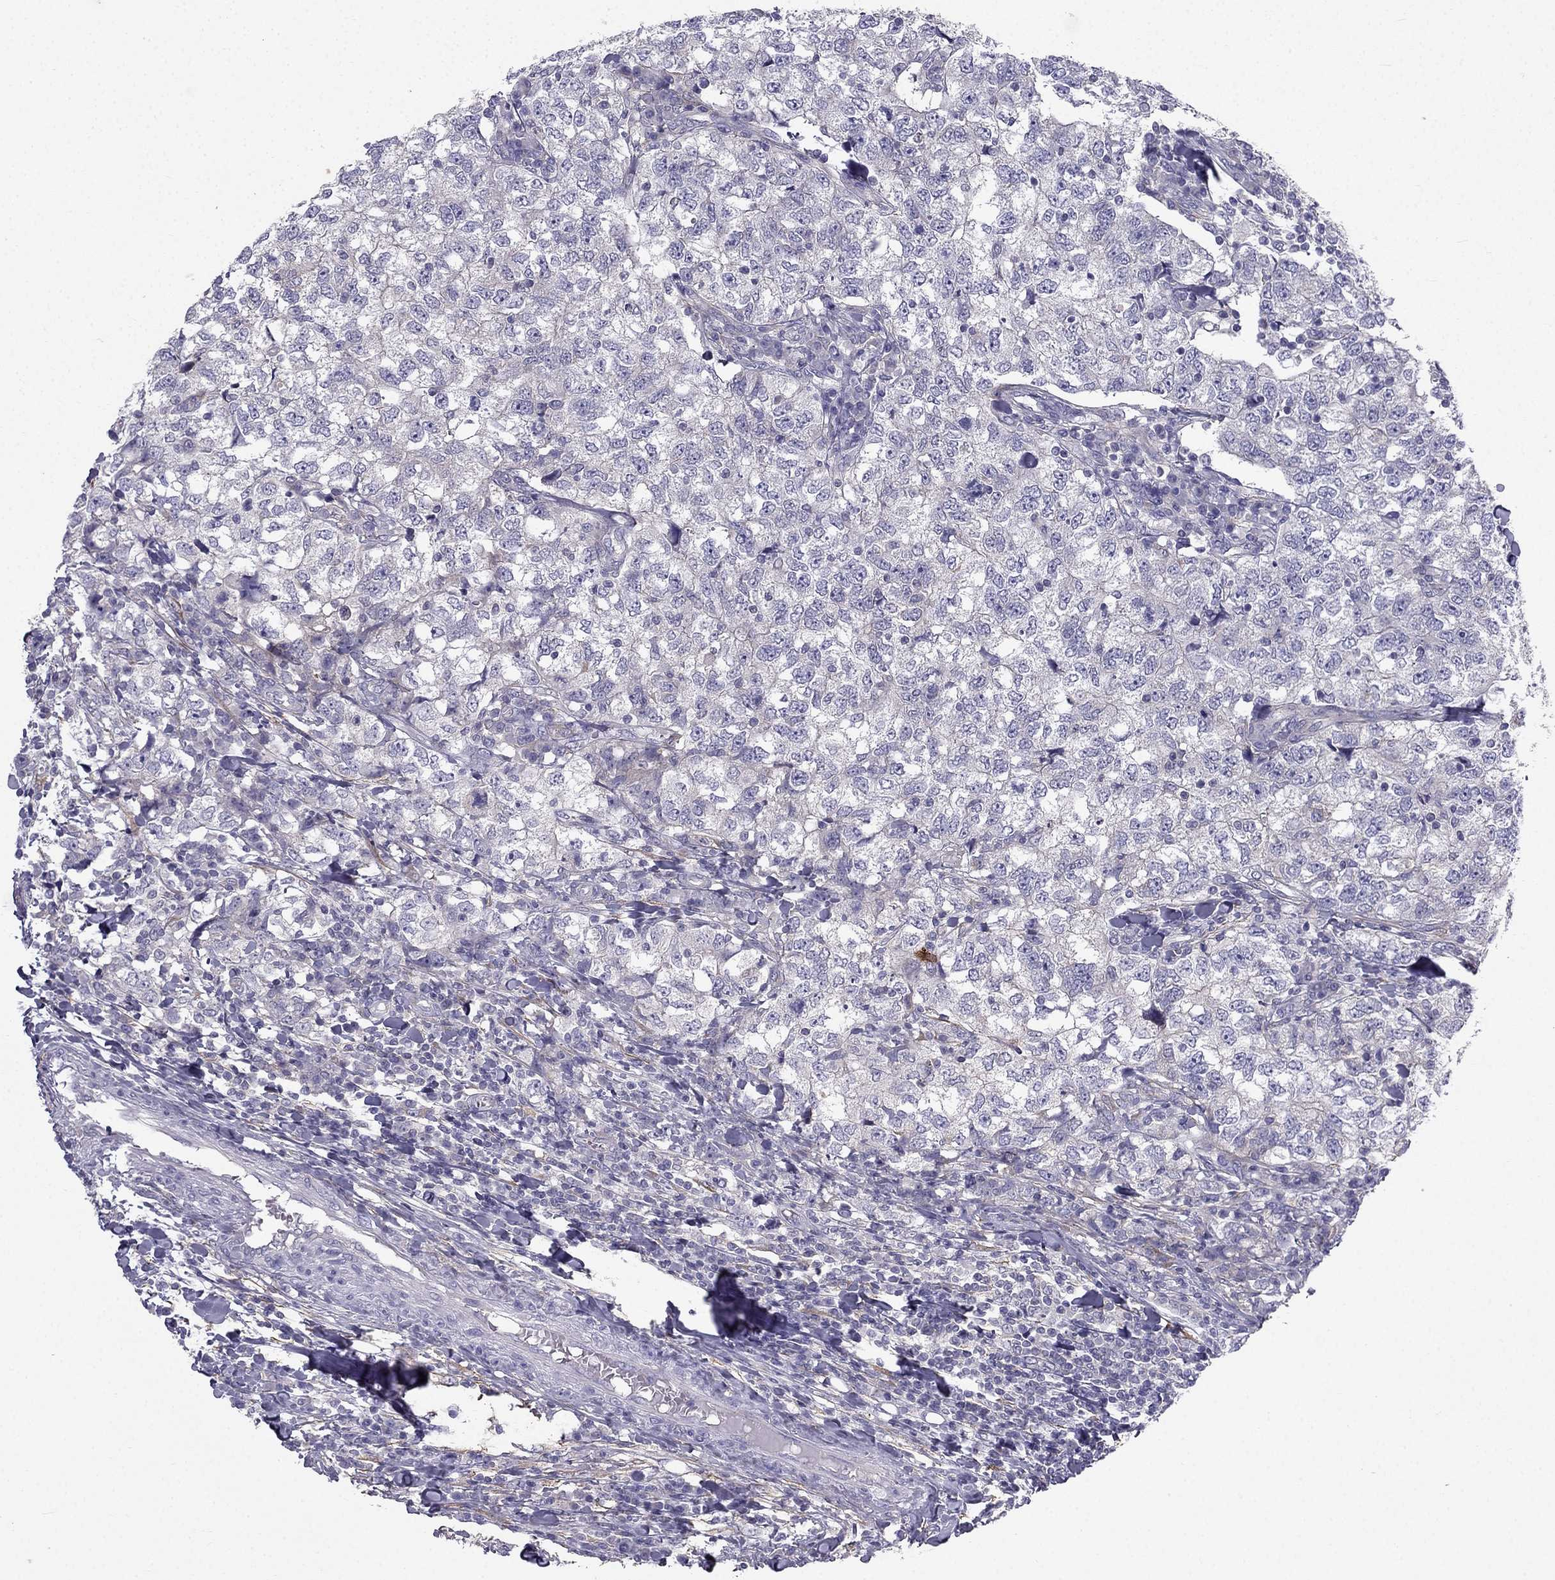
{"staining": {"intensity": "negative", "quantity": "none", "location": "none"}, "tissue": "breast cancer", "cell_type": "Tumor cells", "image_type": "cancer", "snomed": [{"axis": "morphology", "description": "Duct carcinoma"}, {"axis": "topography", "description": "Breast"}], "caption": "Histopathology image shows no protein positivity in tumor cells of breast intraductal carcinoma tissue.", "gene": "SYT5", "patient": {"sex": "female", "age": 30}}